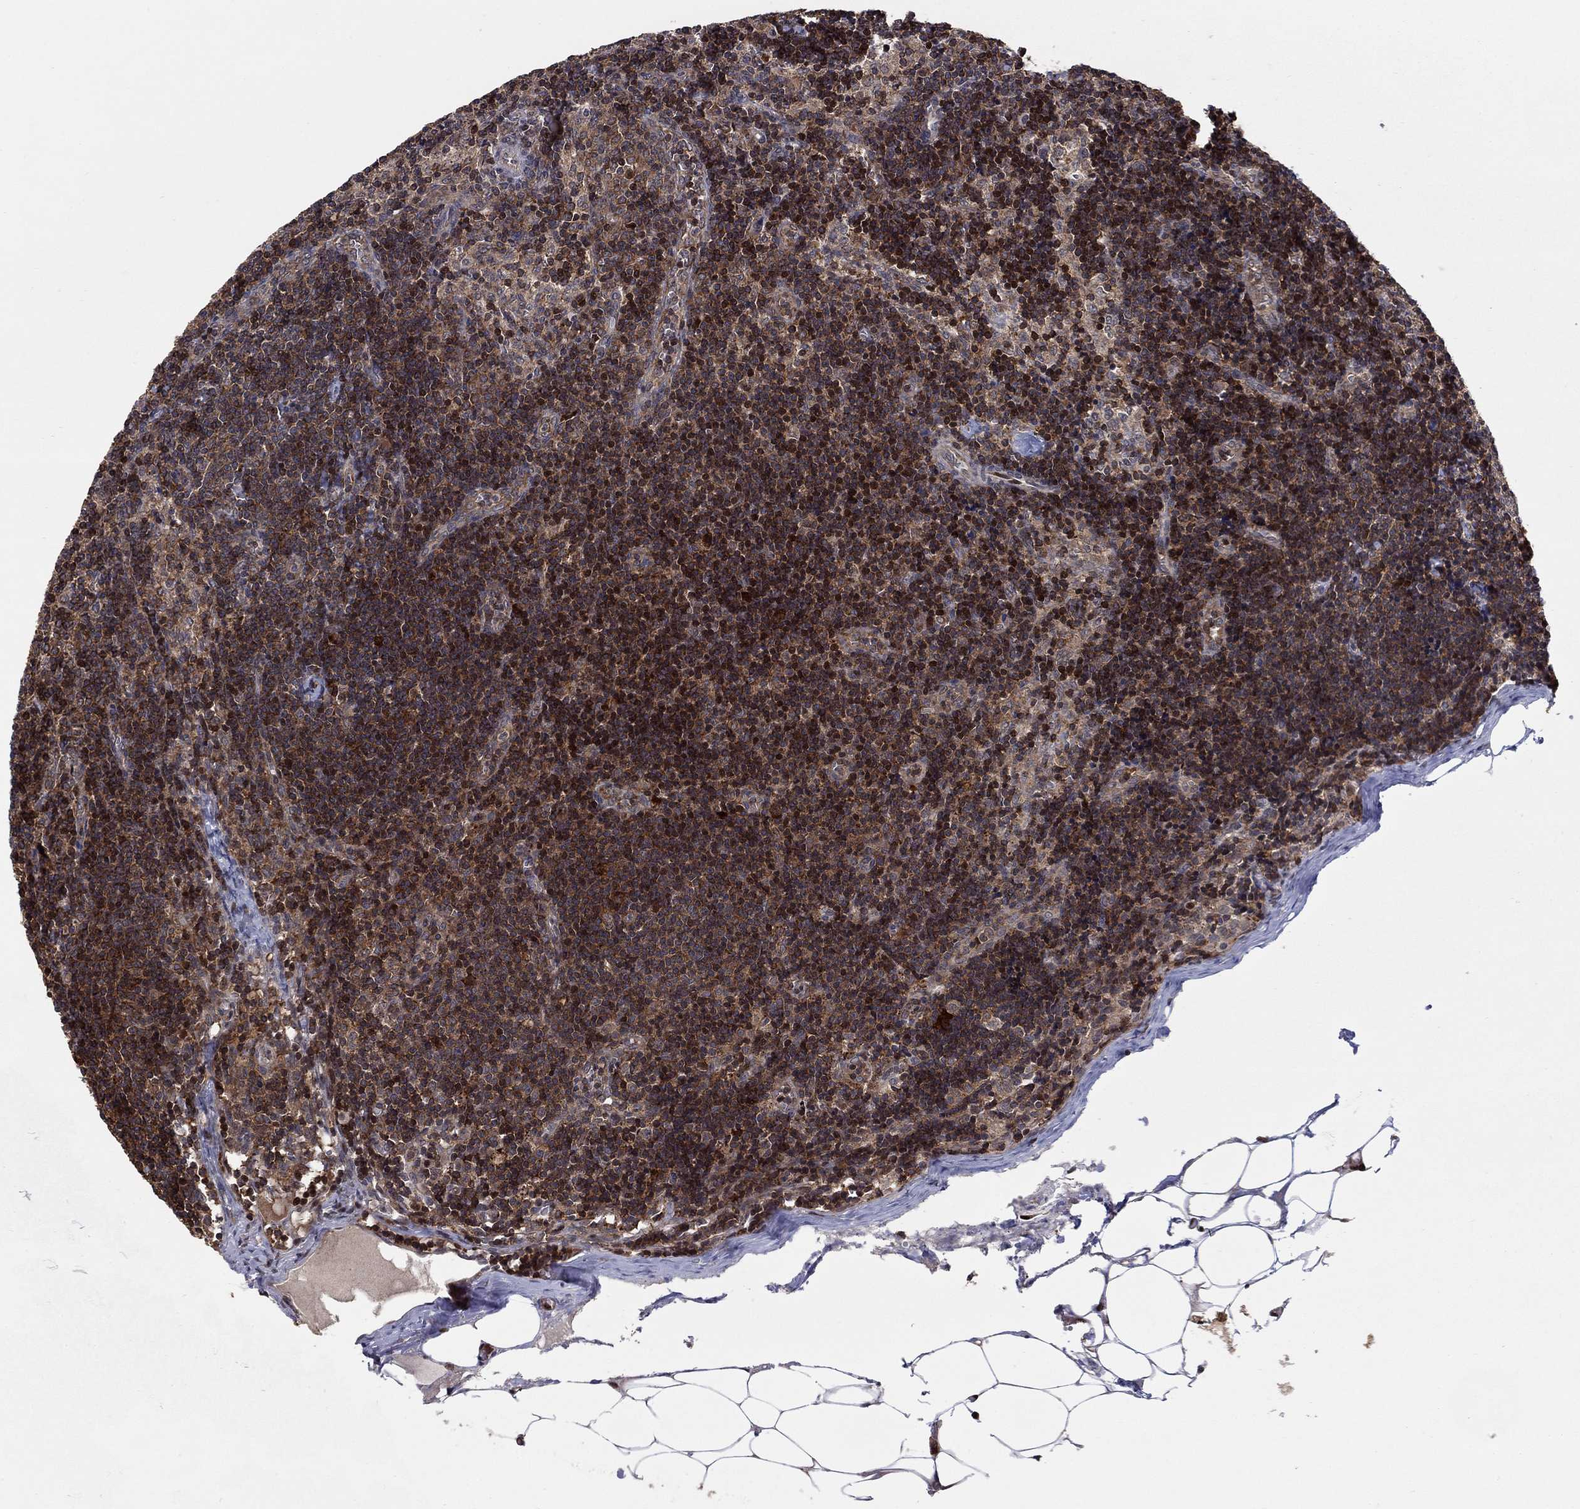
{"staining": {"intensity": "strong", "quantity": "25%-75%", "location": "cytoplasmic/membranous,nuclear"}, "tissue": "lymph node", "cell_type": "Non-germinal center cells", "image_type": "normal", "snomed": [{"axis": "morphology", "description": "Normal tissue, NOS"}, {"axis": "topography", "description": "Lymph node"}], "caption": "An IHC image of benign tissue is shown. Protein staining in brown highlights strong cytoplasmic/membranous,nuclear positivity in lymph node within non-germinal center cells.", "gene": "LPCAT4", "patient": {"sex": "female", "age": 51}}